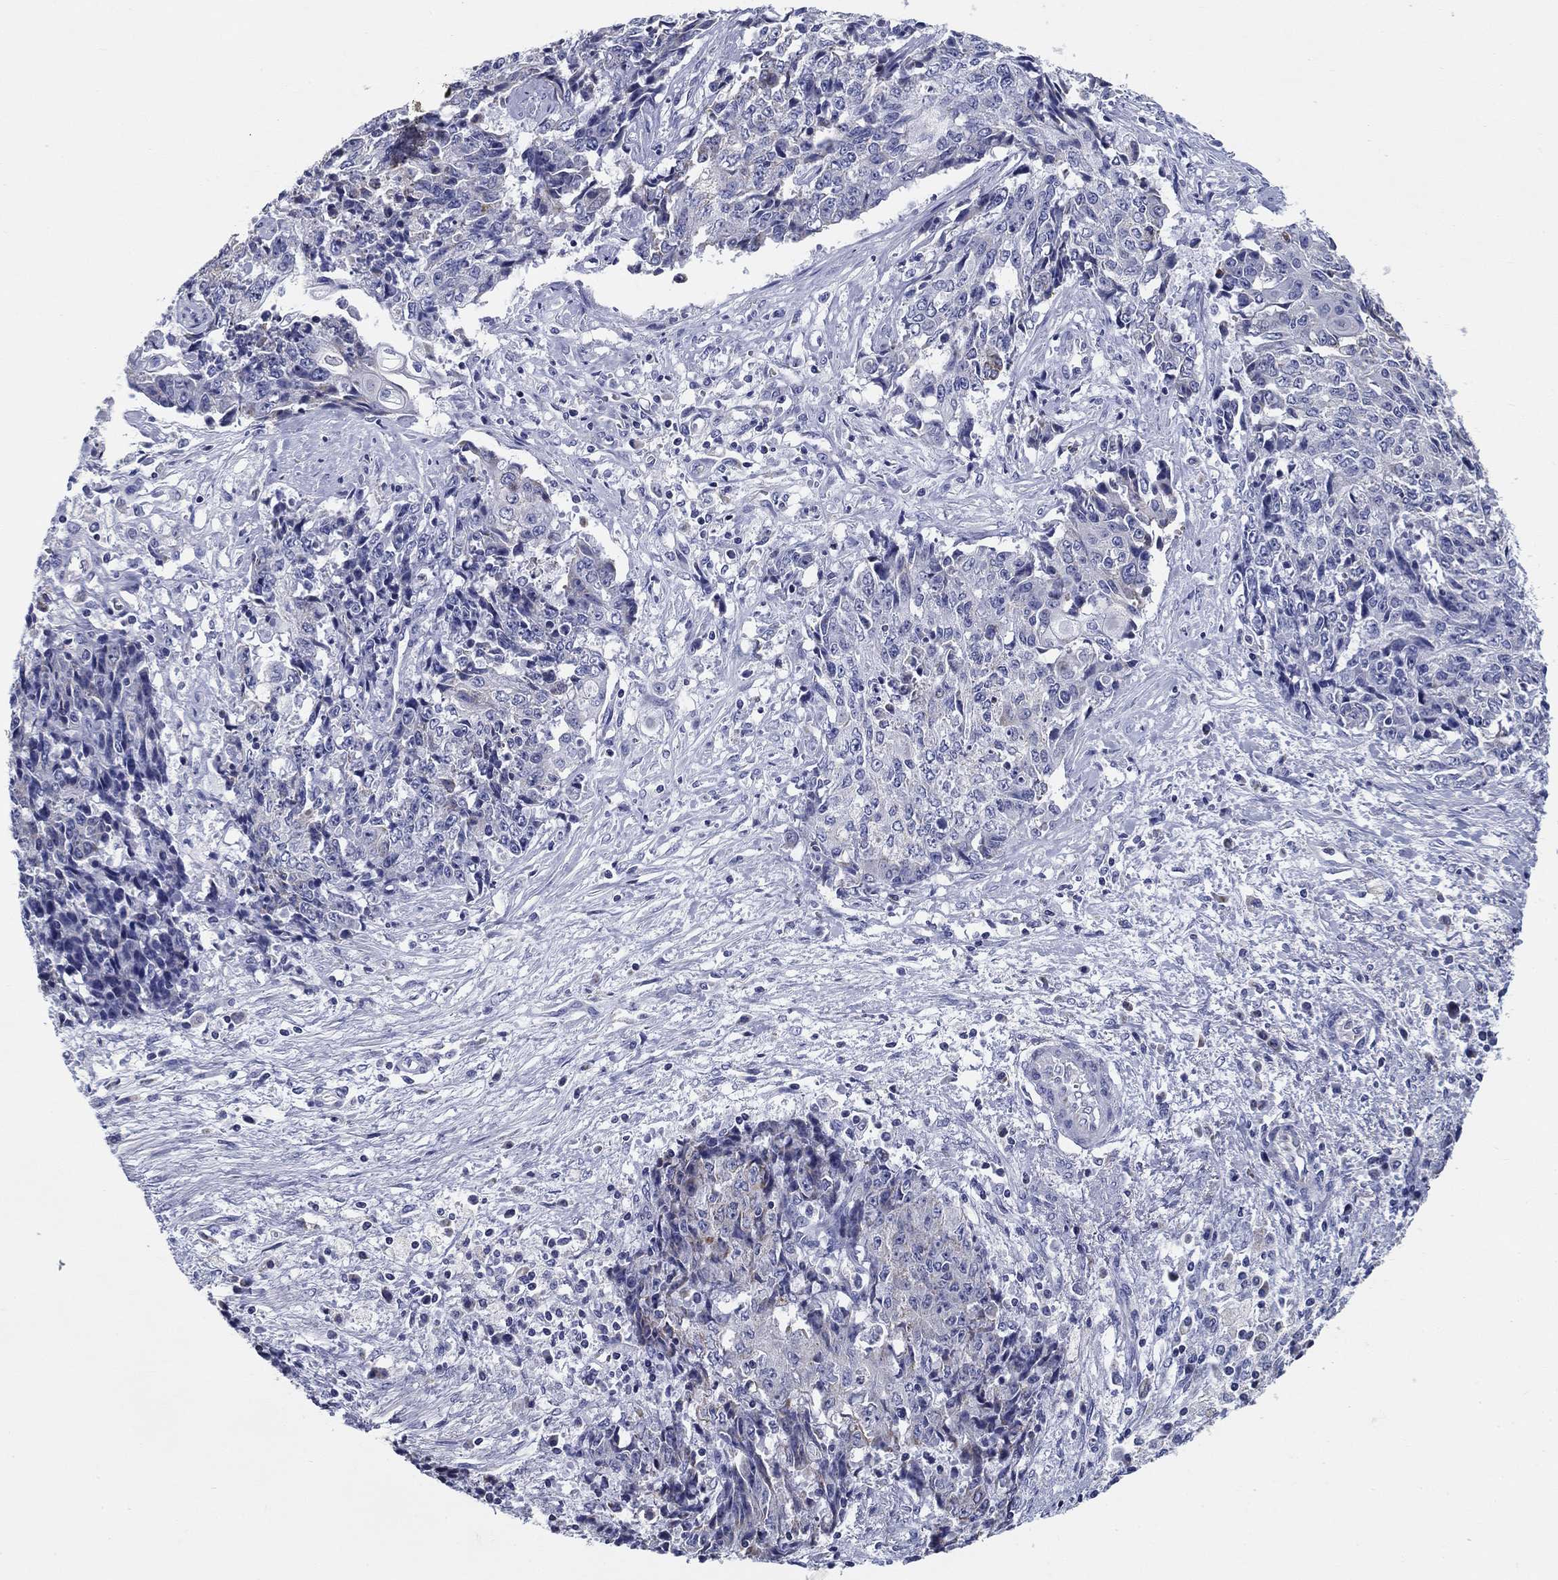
{"staining": {"intensity": "negative", "quantity": "none", "location": "none"}, "tissue": "ovarian cancer", "cell_type": "Tumor cells", "image_type": "cancer", "snomed": [{"axis": "morphology", "description": "Carcinoma, endometroid"}, {"axis": "topography", "description": "Ovary"}], "caption": "This is an immunohistochemistry (IHC) photomicrograph of human ovarian endometroid carcinoma. There is no expression in tumor cells.", "gene": "UPB1", "patient": {"sex": "female", "age": 42}}